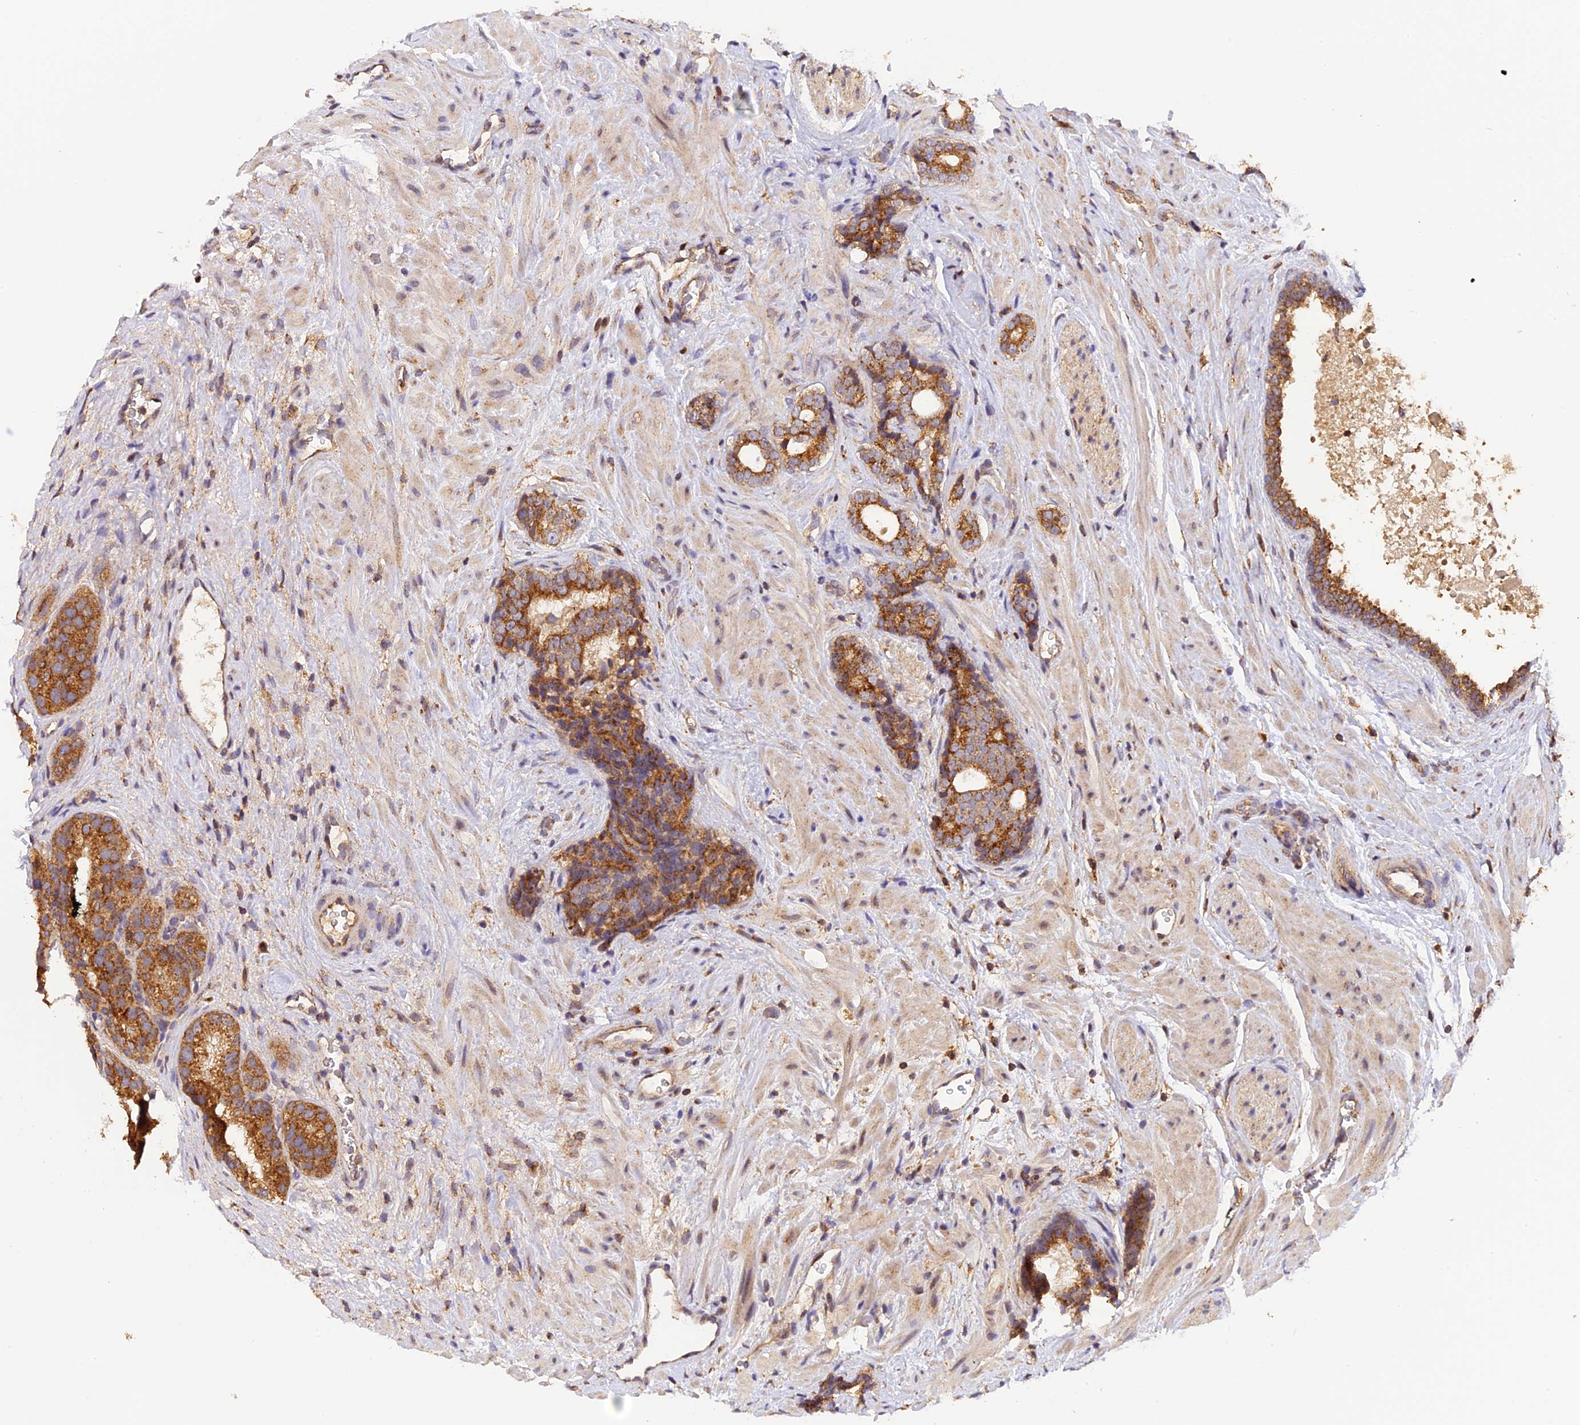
{"staining": {"intensity": "moderate", "quantity": ">75%", "location": "cytoplasmic/membranous"}, "tissue": "prostate cancer", "cell_type": "Tumor cells", "image_type": "cancer", "snomed": [{"axis": "morphology", "description": "Adenocarcinoma, High grade"}, {"axis": "topography", "description": "Prostate"}], "caption": "Immunohistochemistry (IHC) of human prostate cancer demonstrates medium levels of moderate cytoplasmic/membranous staining in about >75% of tumor cells. The staining was performed using DAB to visualize the protein expression in brown, while the nuclei were stained in blue with hematoxylin (Magnification: 20x).", "gene": "PEX3", "patient": {"sex": "male", "age": 56}}